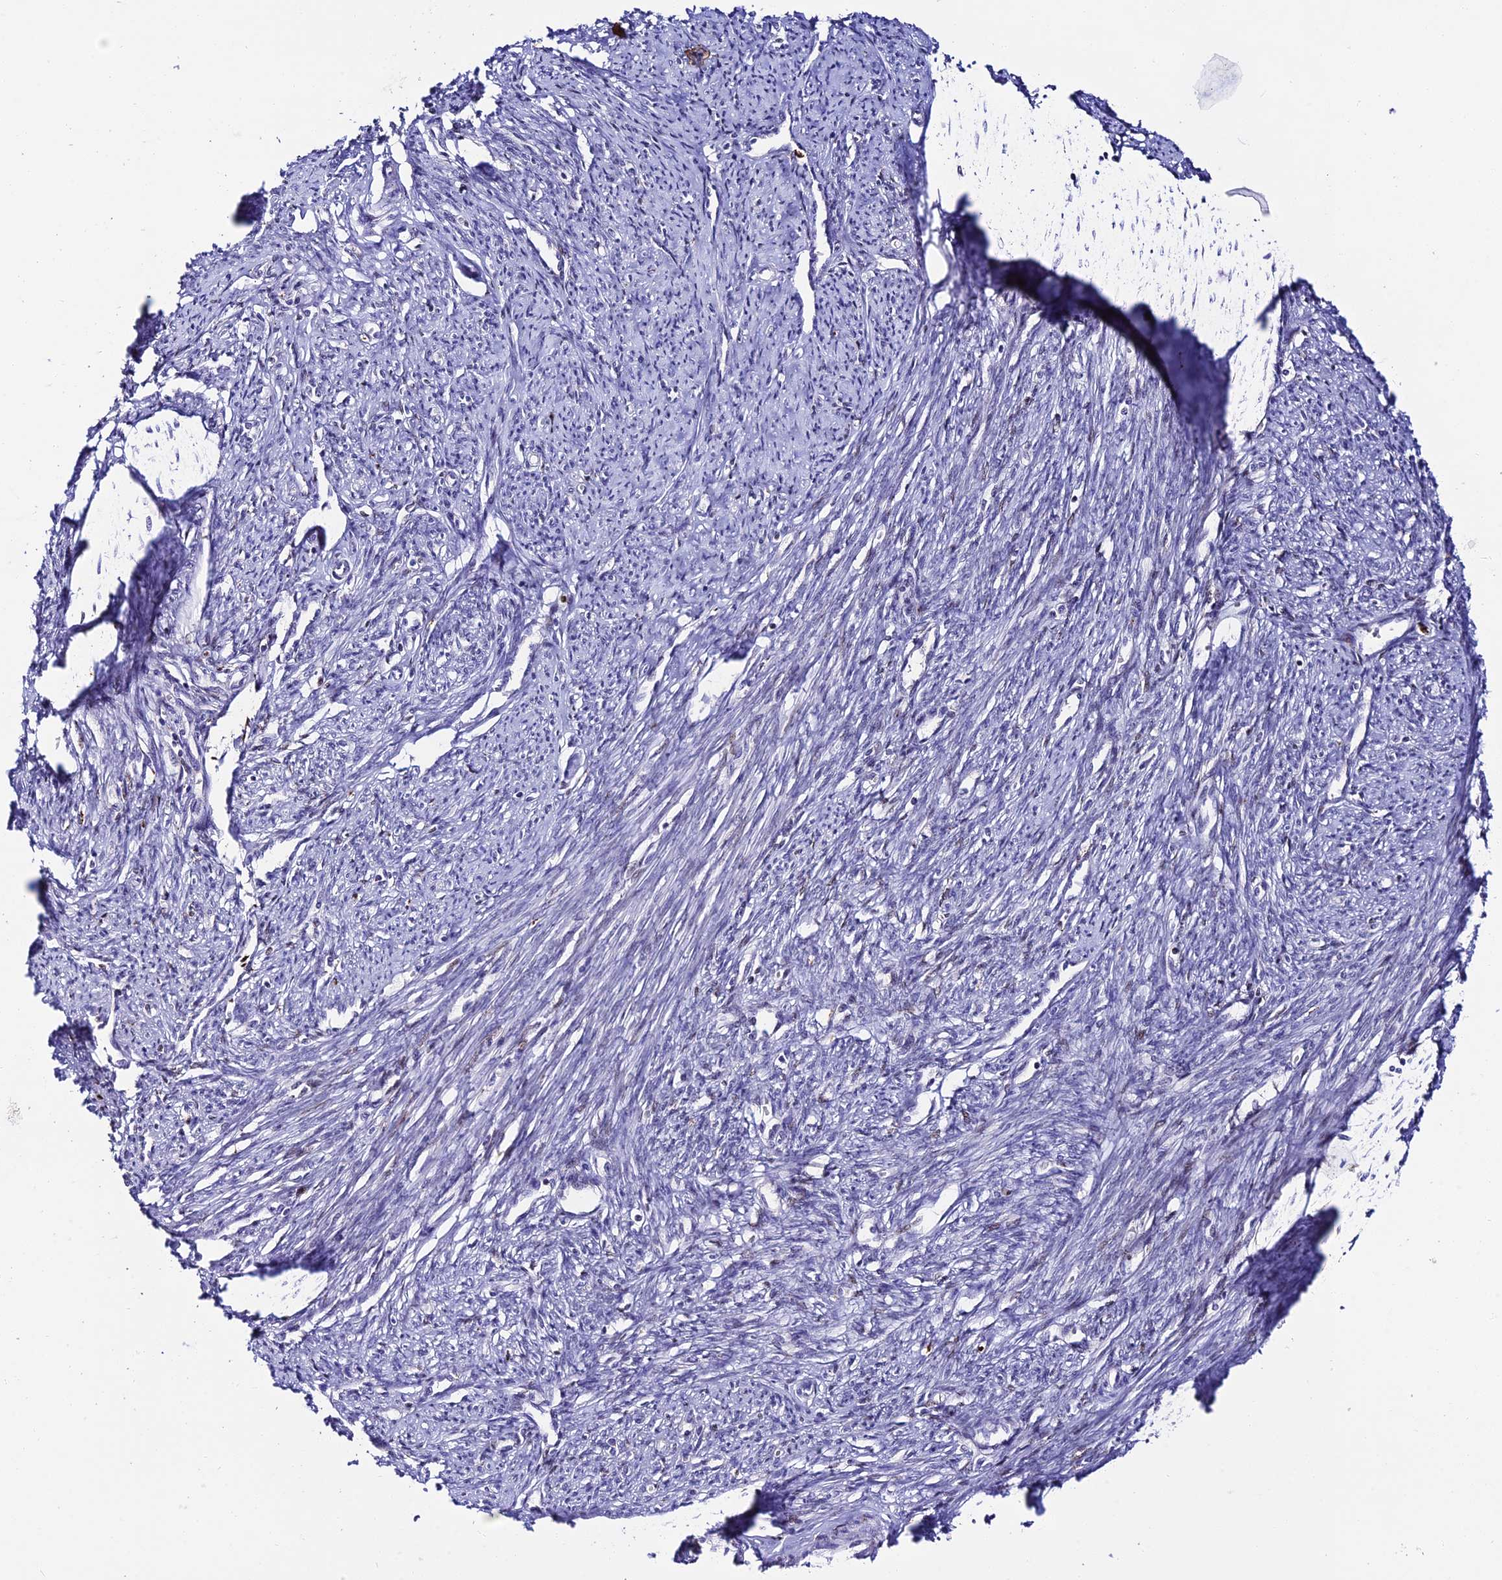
{"staining": {"intensity": "negative", "quantity": "none", "location": "none"}, "tissue": "smooth muscle", "cell_type": "Smooth muscle cells", "image_type": "normal", "snomed": [{"axis": "morphology", "description": "Normal tissue, NOS"}, {"axis": "topography", "description": "Smooth muscle"}, {"axis": "topography", "description": "Uterus"}], "caption": "Immunohistochemistry (IHC) histopathology image of benign smooth muscle: human smooth muscle stained with DAB exhibits no significant protein expression in smooth muscle cells. (Immunohistochemistry (IHC), brightfield microscopy, high magnification).", "gene": "HIC1", "patient": {"sex": "female", "age": 59}}